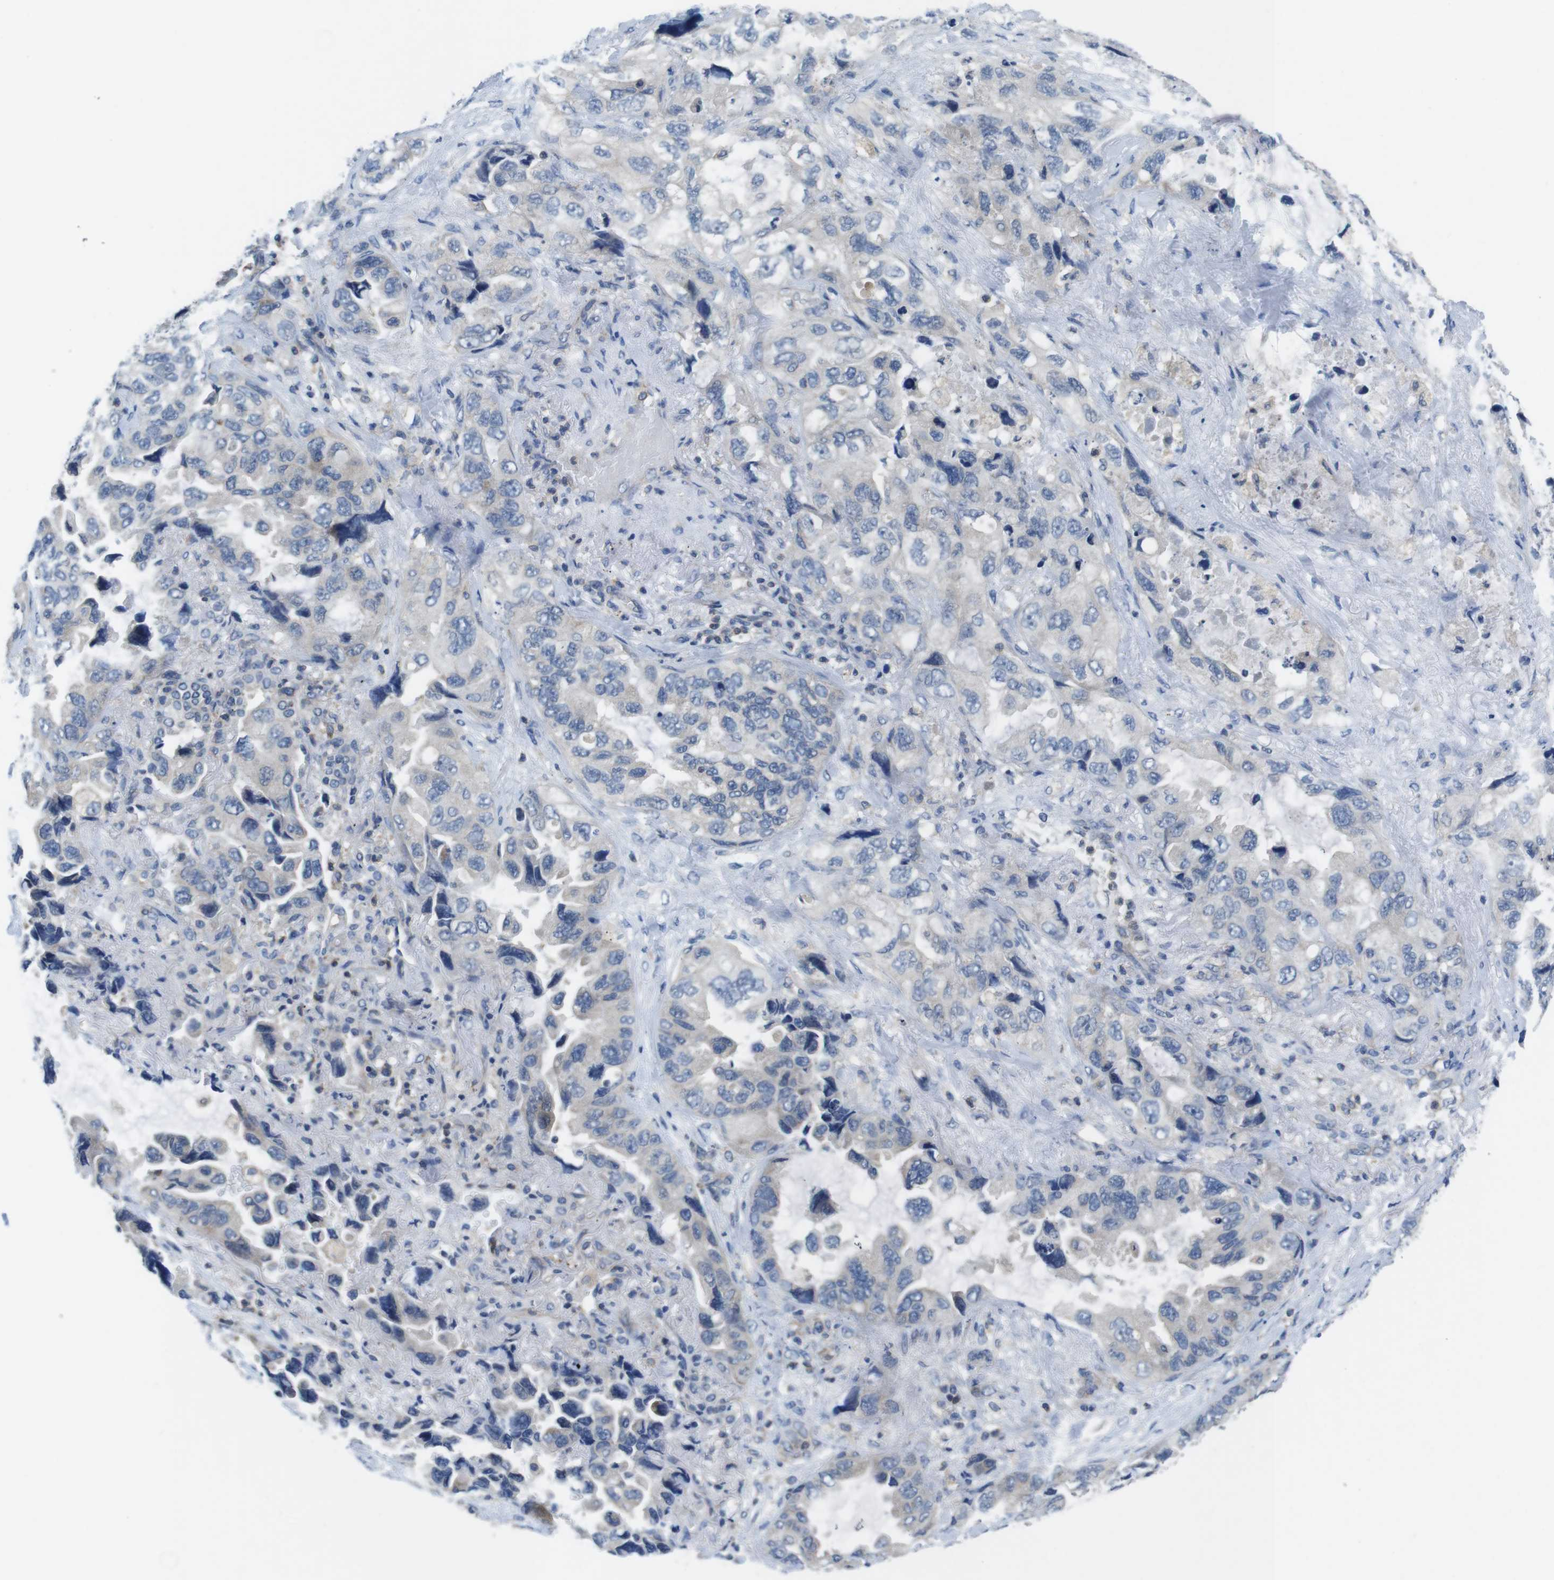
{"staining": {"intensity": "negative", "quantity": "none", "location": "none"}, "tissue": "lung cancer", "cell_type": "Tumor cells", "image_type": "cancer", "snomed": [{"axis": "morphology", "description": "Squamous cell carcinoma, NOS"}, {"axis": "topography", "description": "Lung"}], "caption": "There is no significant positivity in tumor cells of squamous cell carcinoma (lung).", "gene": "PIK3CD", "patient": {"sex": "female", "age": 73}}